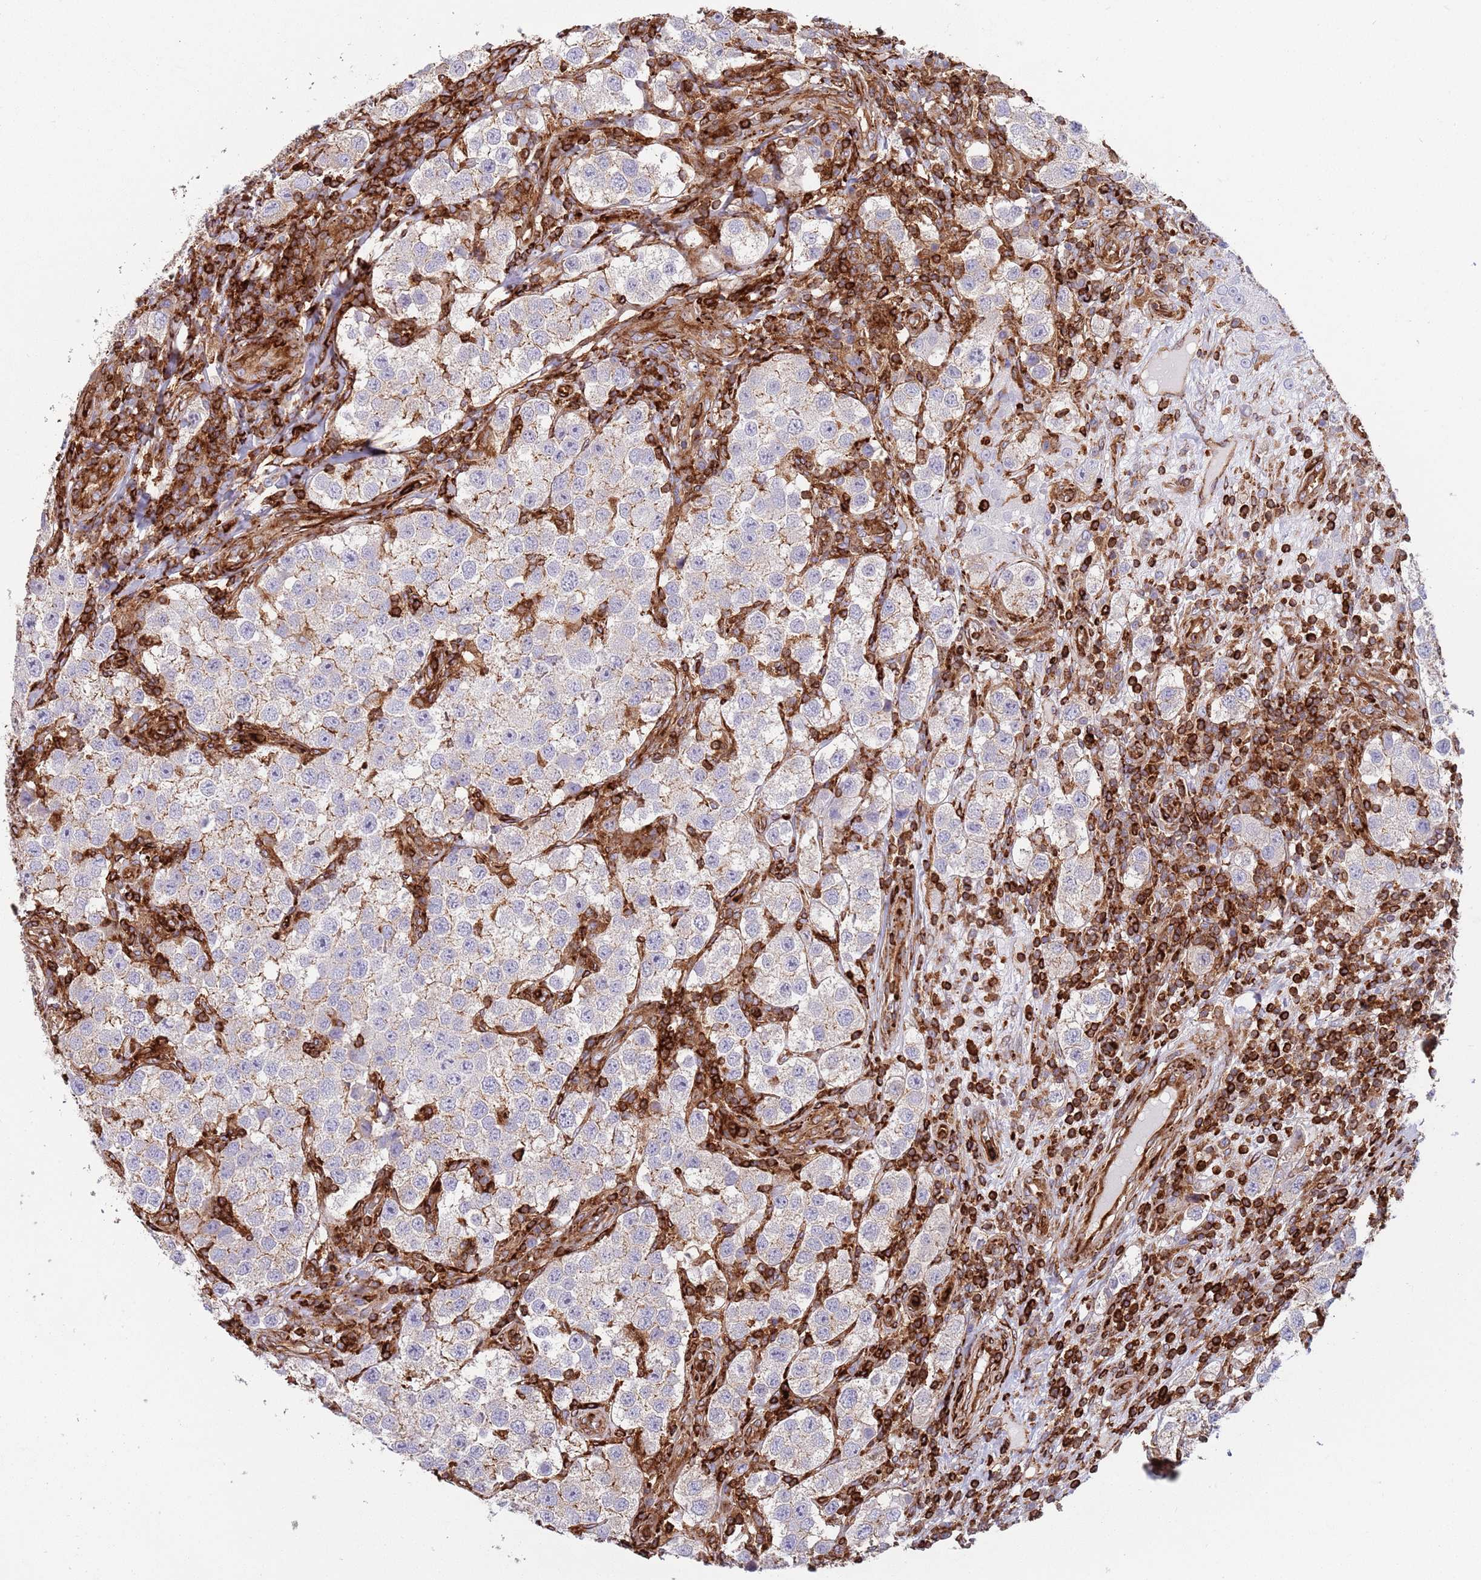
{"staining": {"intensity": "weak", "quantity": "<25%", "location": "cytoplasmic/membranous"}, "tissue": "testis cancer", "cell_type": "Tumor cells", "image_type": "cancer", "snomed": [{"axis": "morphology", "description": "Seminoma, NOS"}, {"axis": "topography", "description": "Testis"}], "caption": "Tumor cells are negative for protein expression in human testis cancer. Nuclei are stained in blue.", "gene": "KBTBD7", "patient": {"sex": "male", "age": 37}}